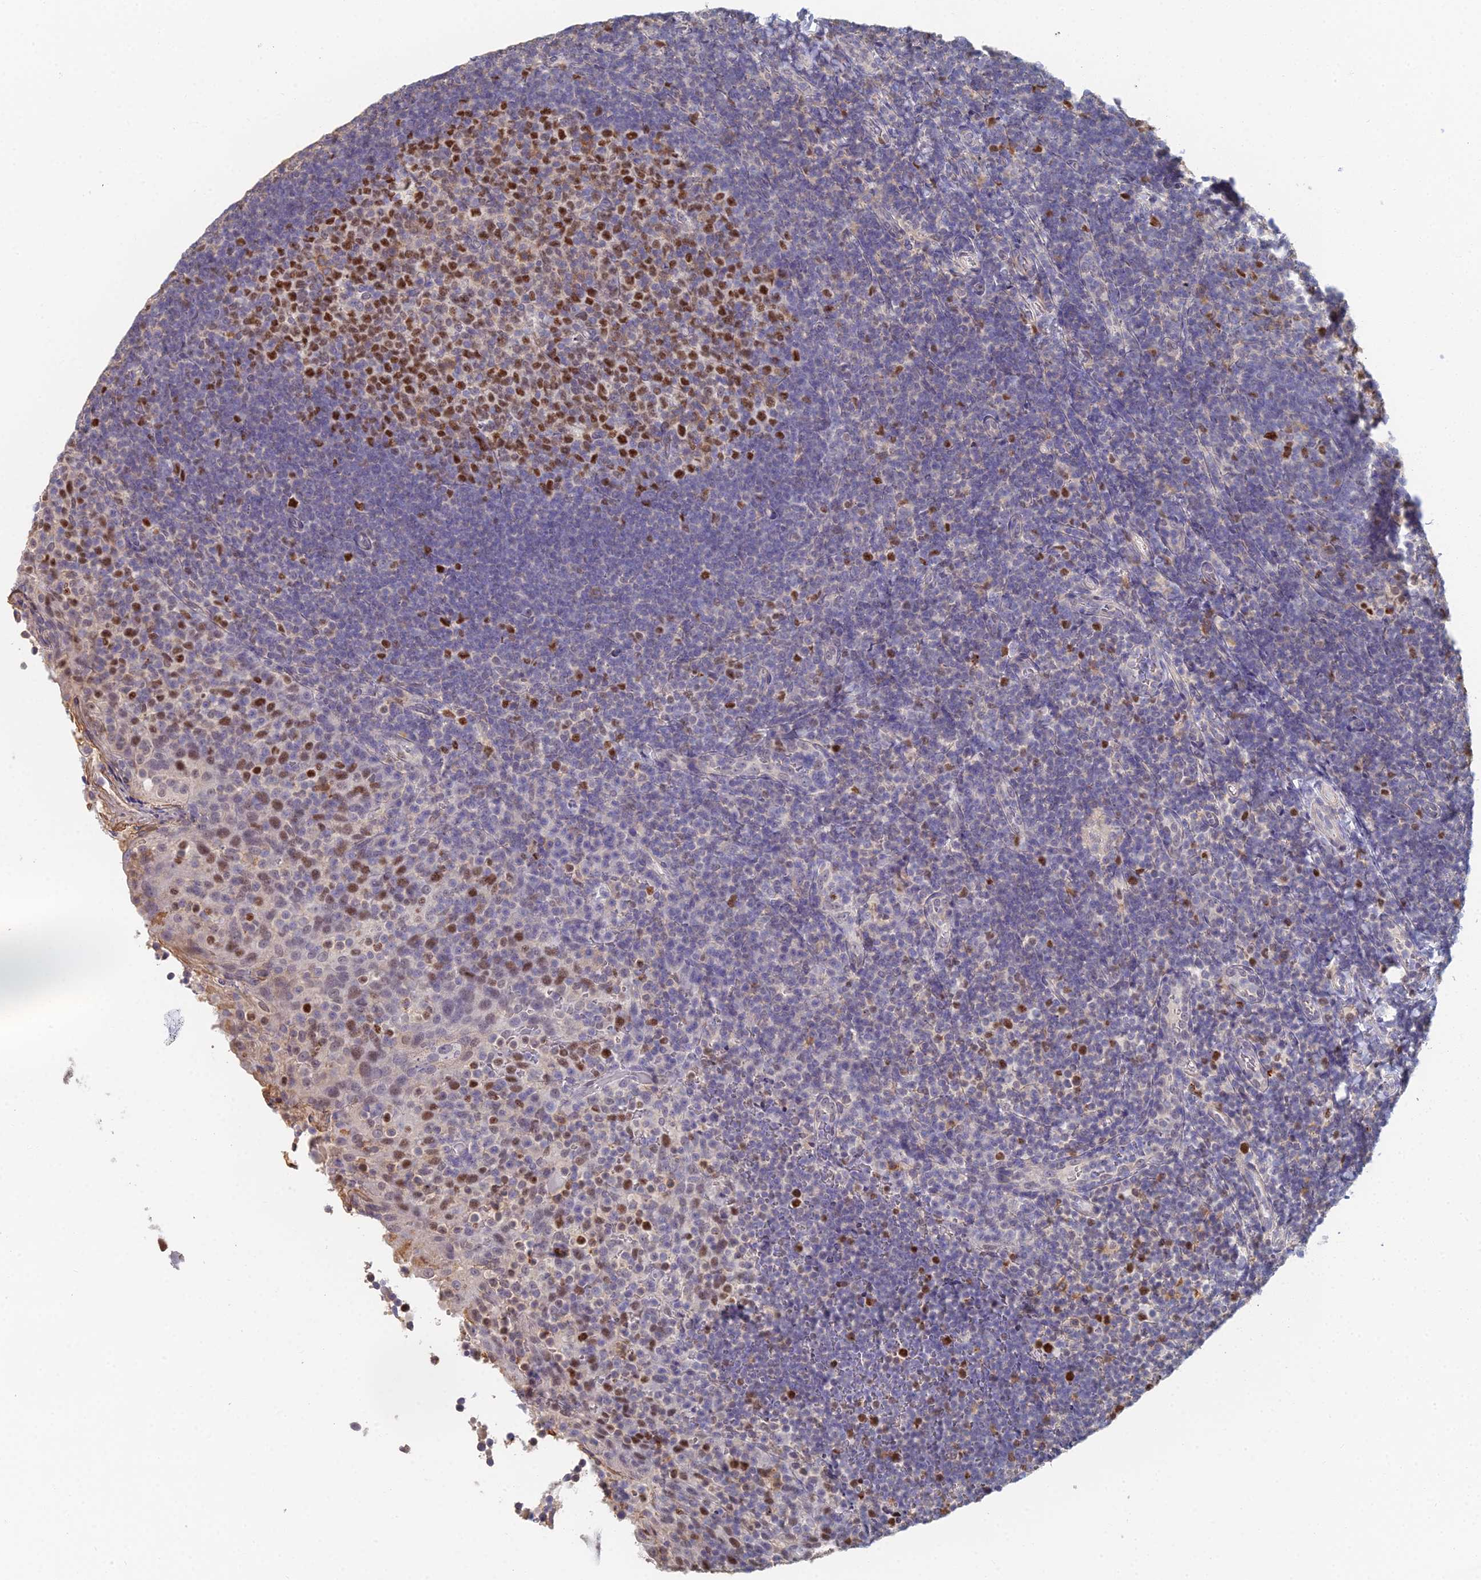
{"staining": {"intensity": "moderate", "quantity": ">75%", "location": "nuclear"}, "tissue": "tonsil", "cell_type": "Germinal center cells", "image_type": "normal", "snomed": [{"axis": "morphology", "description": "Normal tissue, NOS"}, {"axis": "topography", "description": "Tonsil"}], "caption": "Immunohistochemical staining of normal human tonsil shows medium levels of moderate nuclear expression in about >75% of germinal center cells. Immunohistochemistry stains the protein of interest in brown and the nuclei are stained blue.", "gene": "MCM2", "patient": {"sex": "female", "age": 10}}